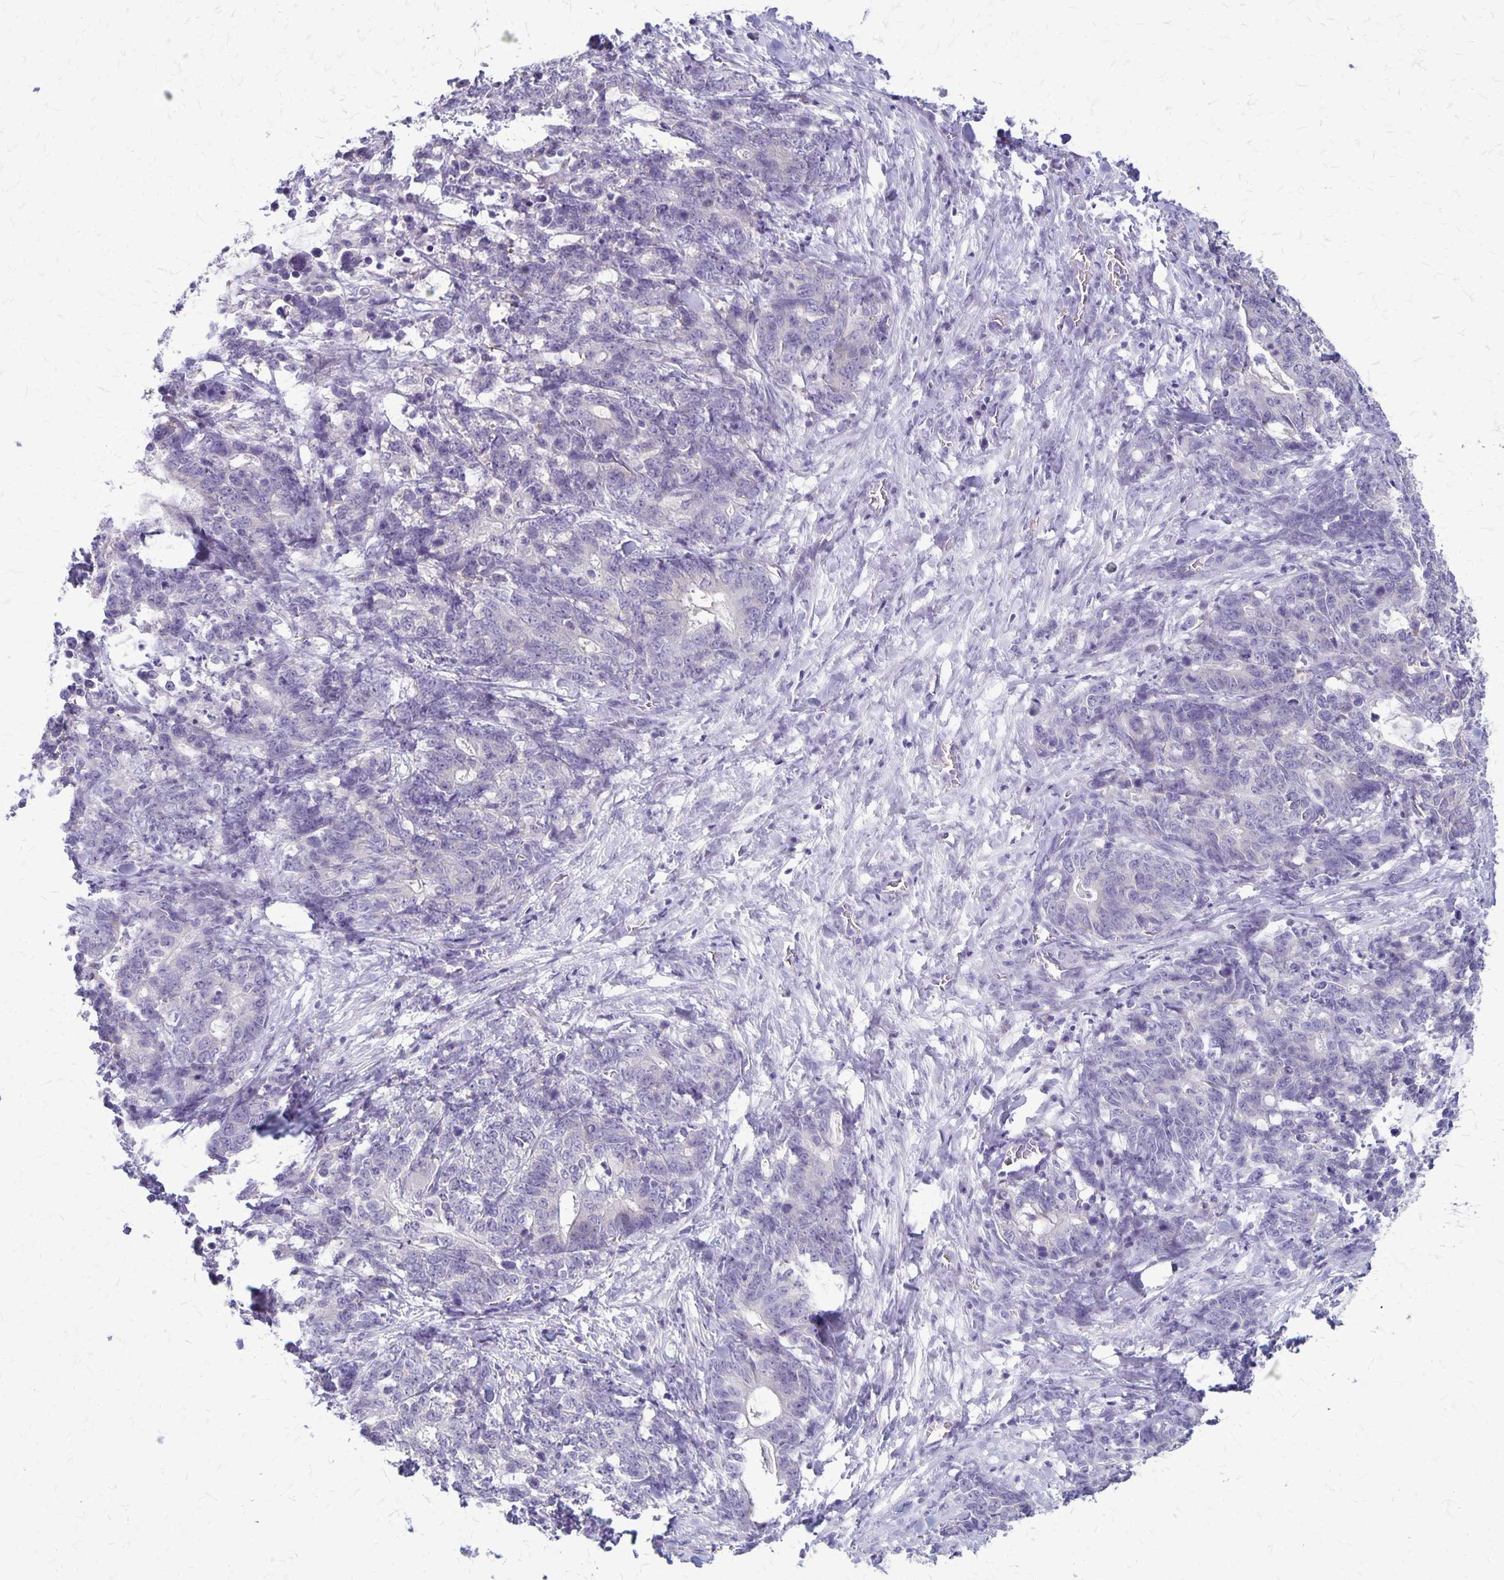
{"staining": {"intensity": "negative", "quantity": "none", "location": "none"}, "tissue": "stomach cancer", "cell_type": "Tumor cells", "image_type": "cancer", "snomed": [{"axis": "morphology", "description": "Normal tissue, NOS"}, {"axis": "morphology", "description": "Adenocarcinoma, NOS"}, {"axis": "topography", "description": "Stomach"}], "caption": "Tumor cells show no significant positivity in stomach cancer.", "gene": "PLXNB3", "patient": {"sex": "female", "age": 64}}